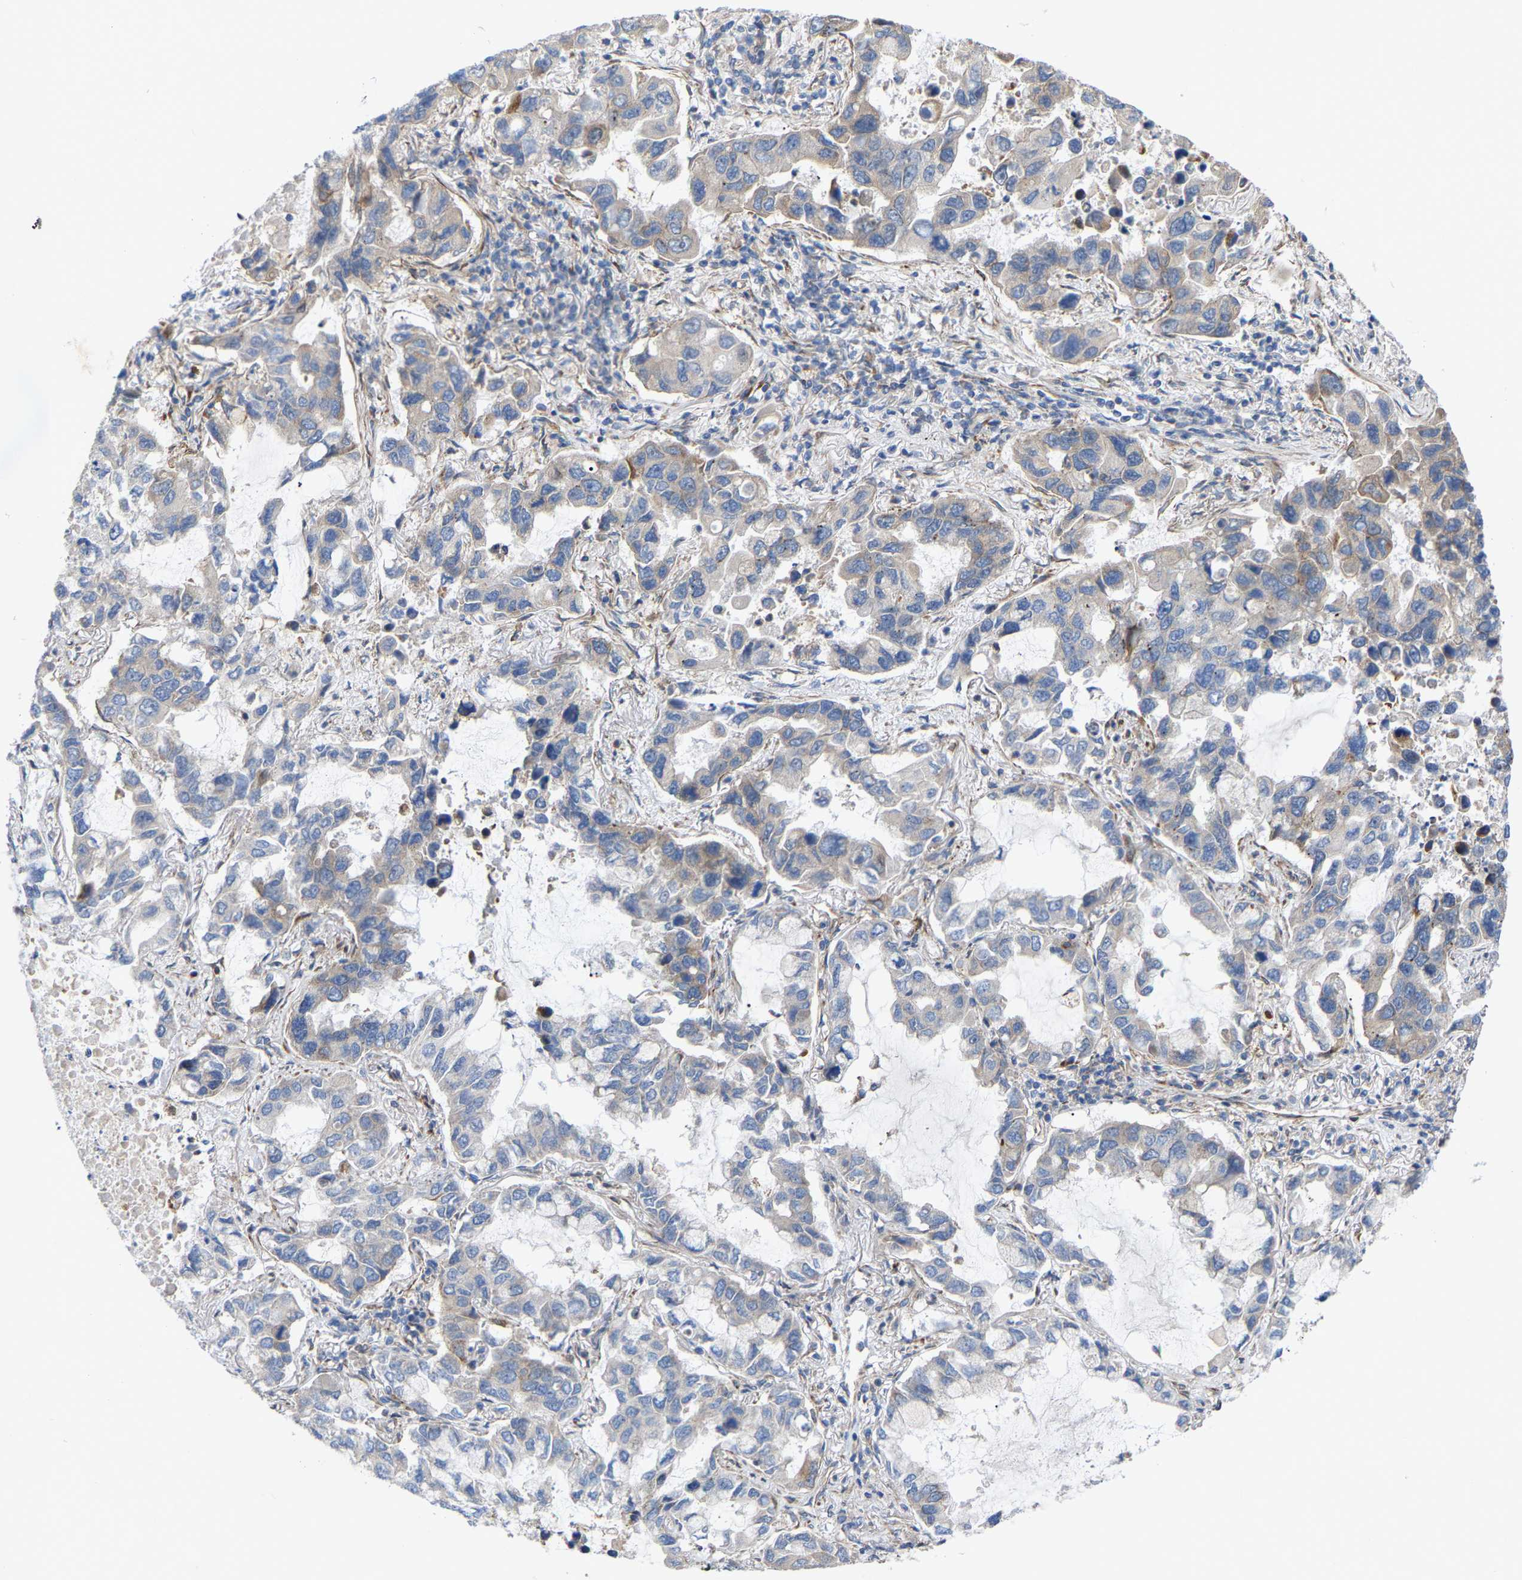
{"staining": {"intensity": "negative", "quantity": "none", "location": "none"}, "tissue": "lung cancer", "cell_type": "Tumor cells", "image_type": "cancer", "snomed": [{"axis": "morphology", "description": "Adenocarcinoma, NOS"}, {"axis": "topography", "description": "Lung"}], "caption": "Immunohistochemistry (IHC) histopathology image of neoplastic tissue: lung cancer (adenocarcinoma) stained with DAB demonstrates no significant protein positivity in tumor cells.", "gene": "TOR1B", "patient": {"sex": "male", "age": 64}}